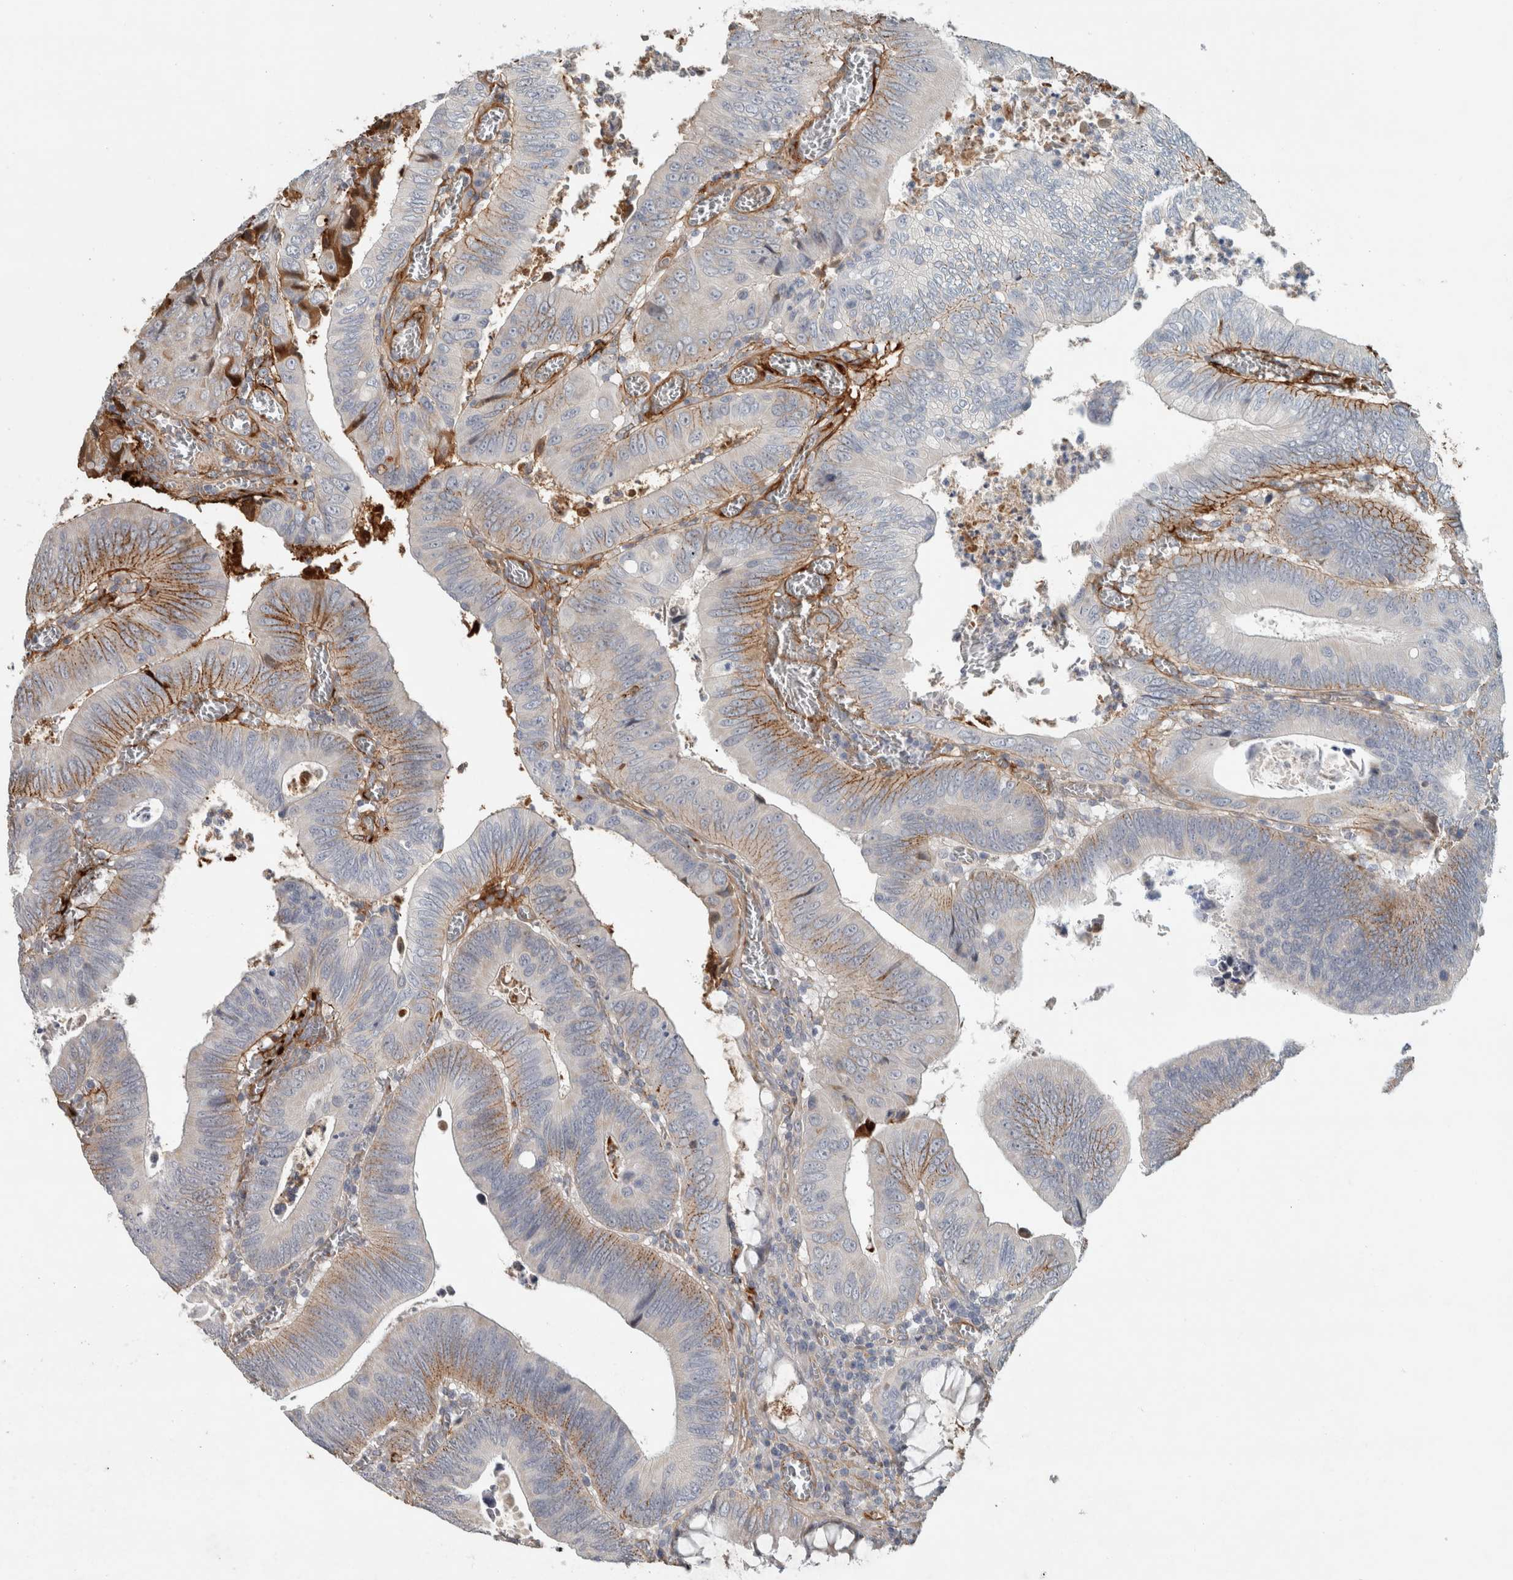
{"staining": {"intensity": "moderate", "quantity": "<25%", "location": "cytoplasmic/membranous"}, "tissue": "colorectal cancer", "cell_type": "Tumor cells", "image_type": "cancer", "snomed": [{"axis": "morphology", "description": "Inflammation, NOS"}, {"axis": "morphology", "description": "Adenocarcinoma, NOS"}, {"axis": "topography", "description": "Colon"}], "caption": "IHC (DAB (3,3'-diaminobenzidine)) staining of adenocarcinoma (colorectal) reveals moderate cytoplasmic/membranous protein positivity in approximately <25% of tumor cells. (Brightfield microscopy of DAB IHC at high magnification).", "gene": "FN1", "patient": {"sex": "male", "age": 72}}